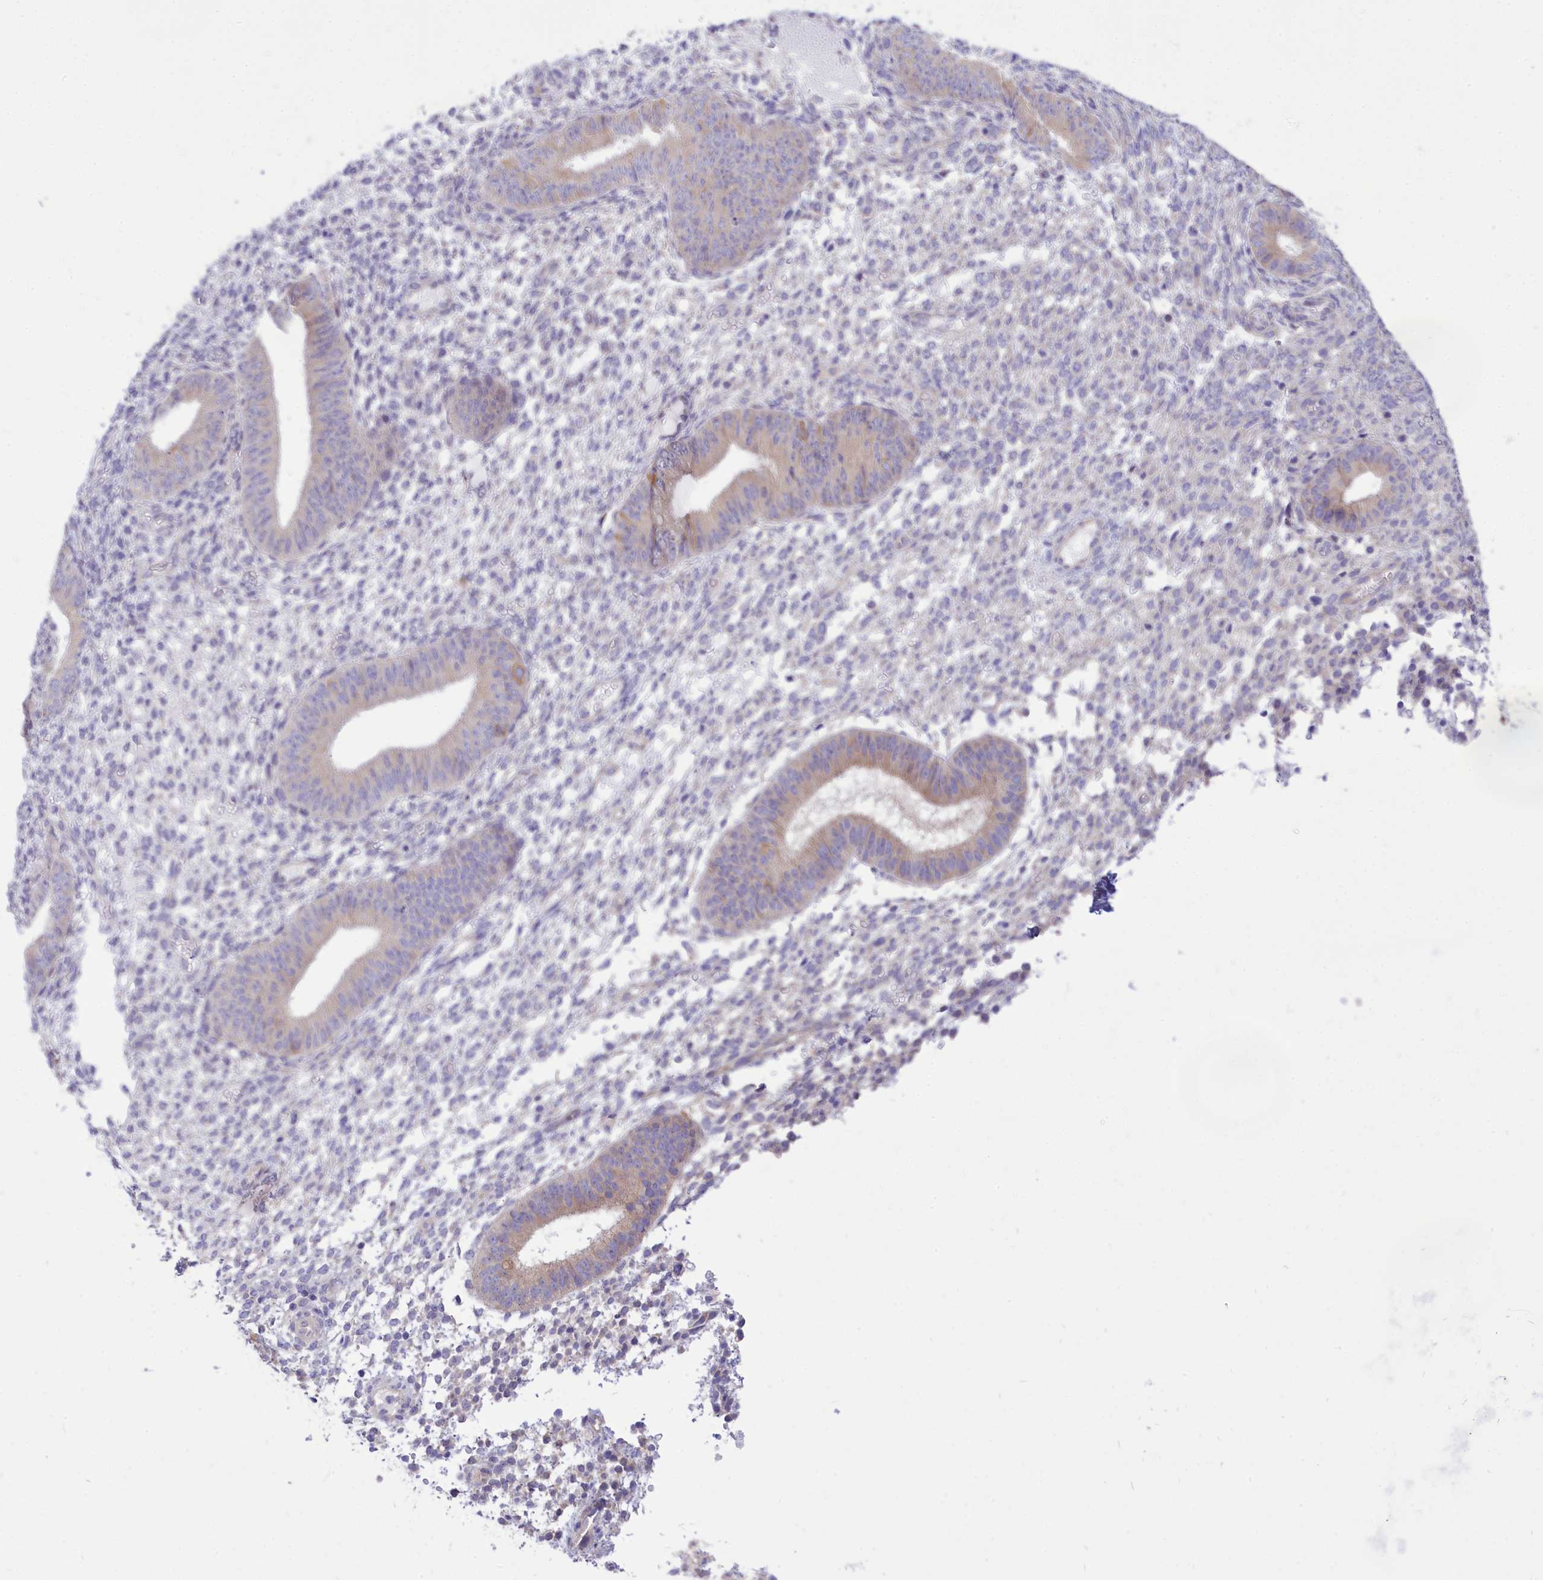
{"staining": {"intensity": "negative", "quantity": "none", "location": "none"}, "tissue": "endometrium", "cell_type": "Cells in endometrial stroma", "image_type": "normal", "snomed": [{"axis": "morphology", "description": "Normal tissue, NOS"}, {"axis": "topography", "description": "Endometrium"}], "caption": "There is no significant expression in cells in endometrial stroma of endometrium. (Brightfield microscopy of DAB (3,3'-diaminobenzidine) IHC at high magnification).", "gene": "DCAF16", "patient": {"sex": "female", "age": 49}}